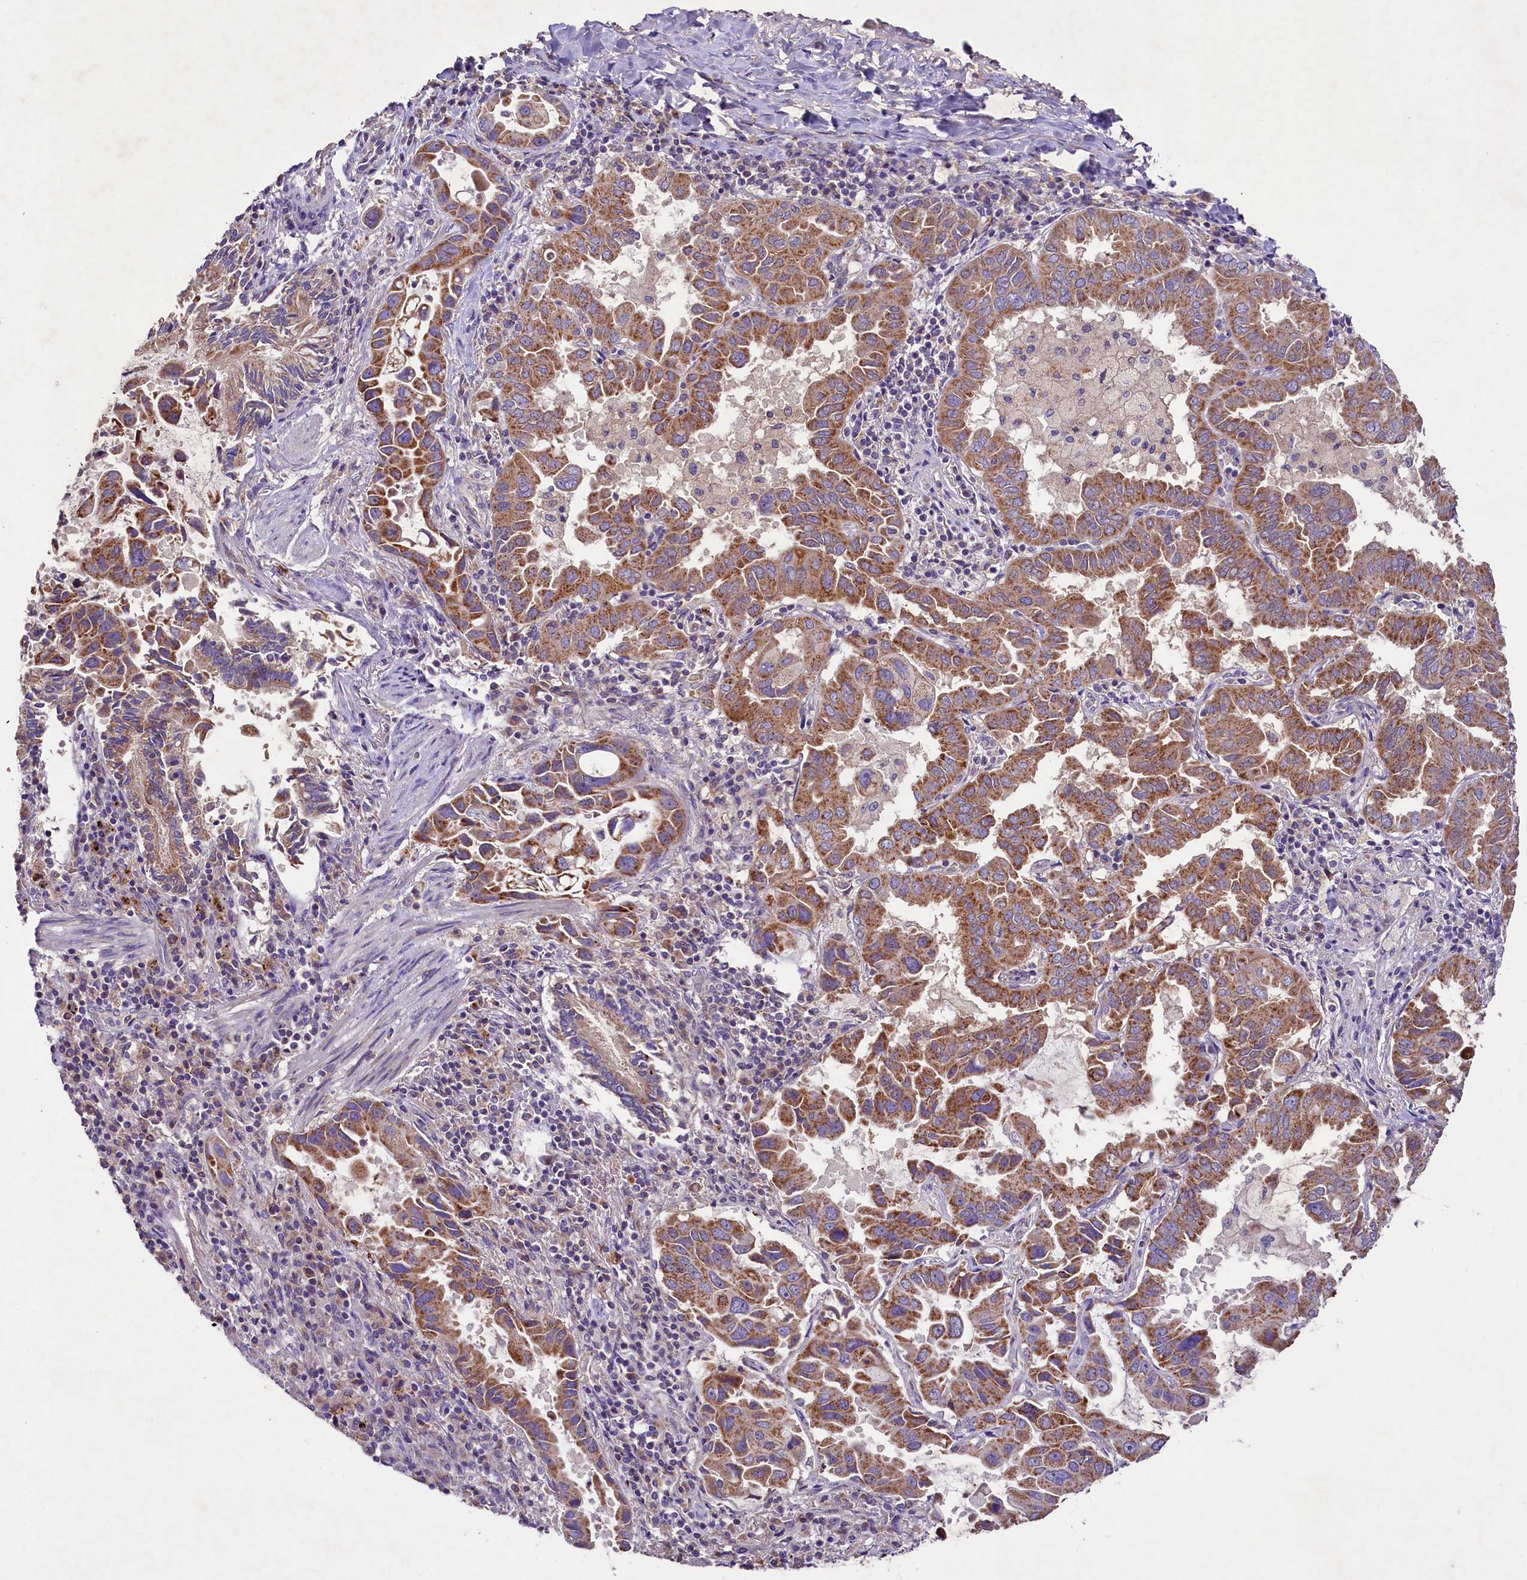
{"staining": {"intensity": "moderate", "quantity": ">75%", "location": "cytoplasmic/membranous"}, "tissue": "lung cancer", "cell_type": "Tumor cells", "image_type": "cancer", "snomed": [{"axis": "morphology", "description": "Adenocarcinoma, NOS"}, {"axis": "topography", "description": "Lung"}], "caption": "Moderate cytoplasmic/membranous staining is identified in approximately >75% of tumor cells in lung adenocarcinoma.", "gene": "PMPCB", "patient": {"sex": "male", "age": 64}}